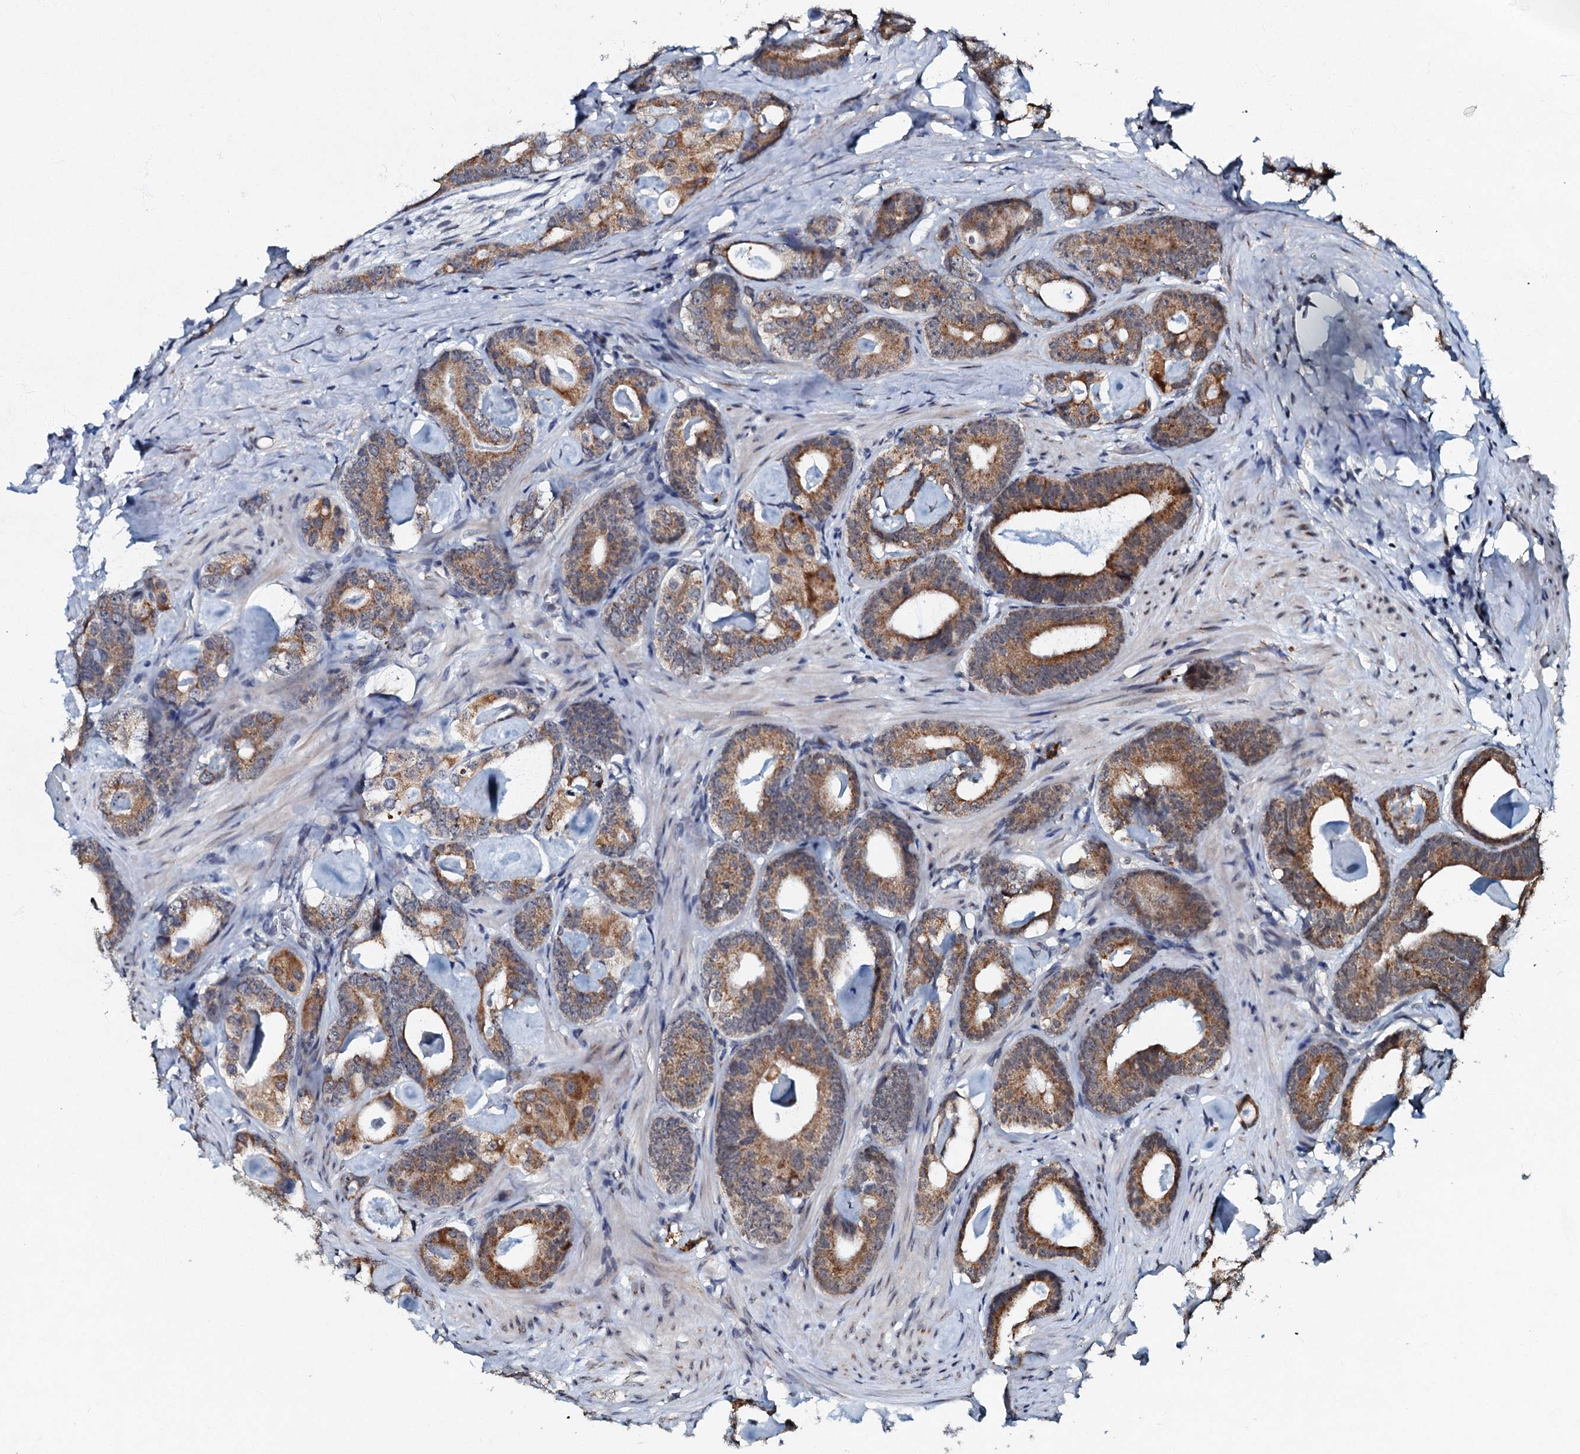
{"staining": {"intensity": "moderate", "quantity": ">75%", "location": "cytoplasmic/membranous"}, "tissue": "prostate cancer", "cell_type": "Tumor cells", "image_type": "cancer", "snomed": [{"axis": "morphology", "description": "Adenocarcinoma, Low grade"}, {"axis": "topography", "description": "Prostate"}], "caption": "The image shows immunohistochemical staining of prostate adenocarcinoma (low-grade). There is moderate cytoplasmic/membranous staining is identified in approximately >75% of tumor cells.", "gene": "C18orf32", "patient": {"sex": "male", "age": 63}}